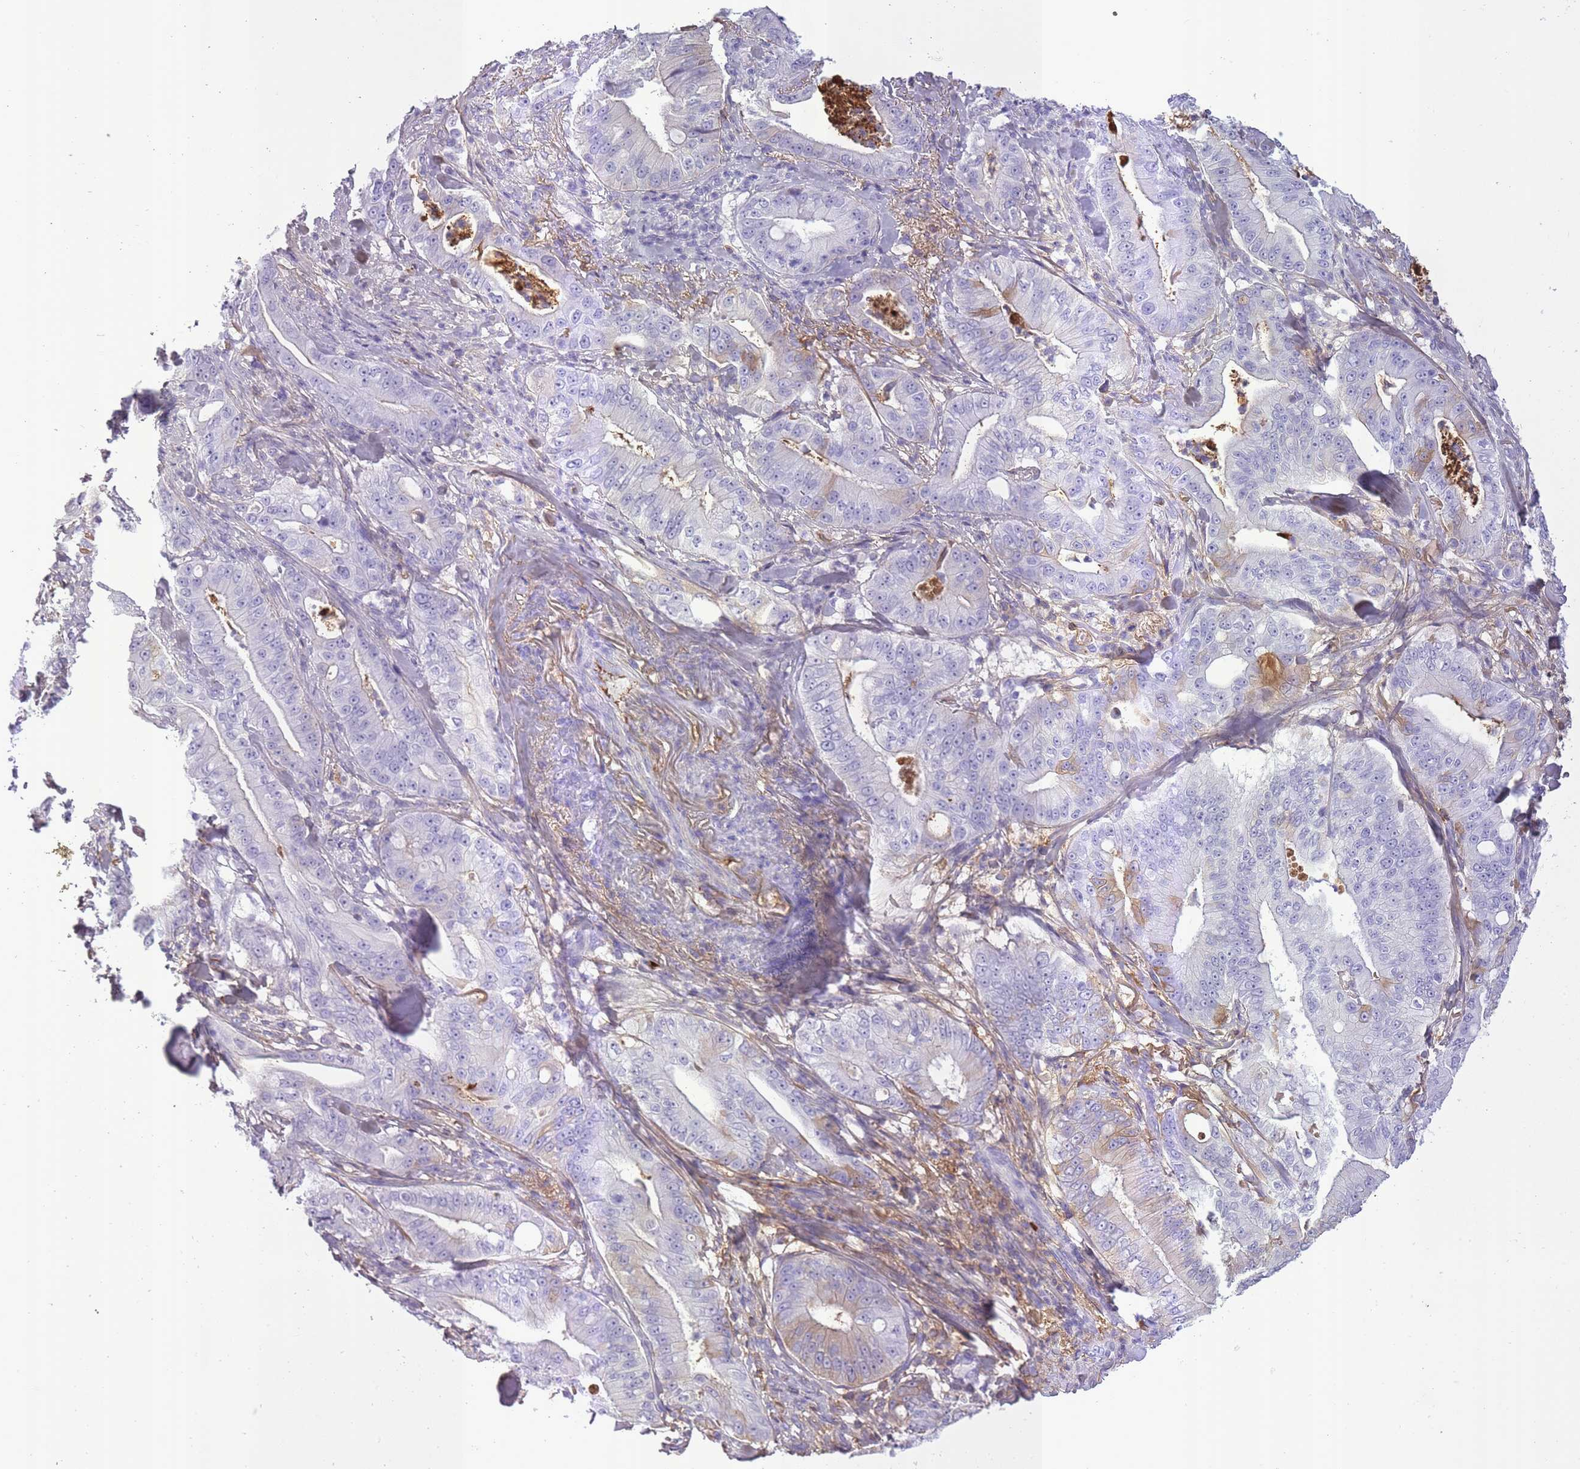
{"staining": {"intensity": "moderate", "quantity": "25%-75%", "location": "cytoplasmic/membranous"}, "tissue": "pancreatic cancer", "cell_type": "Tumor cells", "image_type": "cancer", "snomed": [{"axis": "morphology", "description": "Adenocarcinoma, NOS"}, {"axis": "topography", "description": "Pancreas"}], "caption": "Pancreatic cancer (adenocarcinoma) stained with DAB (3,3'-diaminobenzidine) immunohistochemistry (IHC) displays medium levels of moderate cytoplasmic/membranous staining in about 25%-75% of tumor cells.", "gene": "IGKV1D-42", "patient": {"sex": "male", "age": 71}}